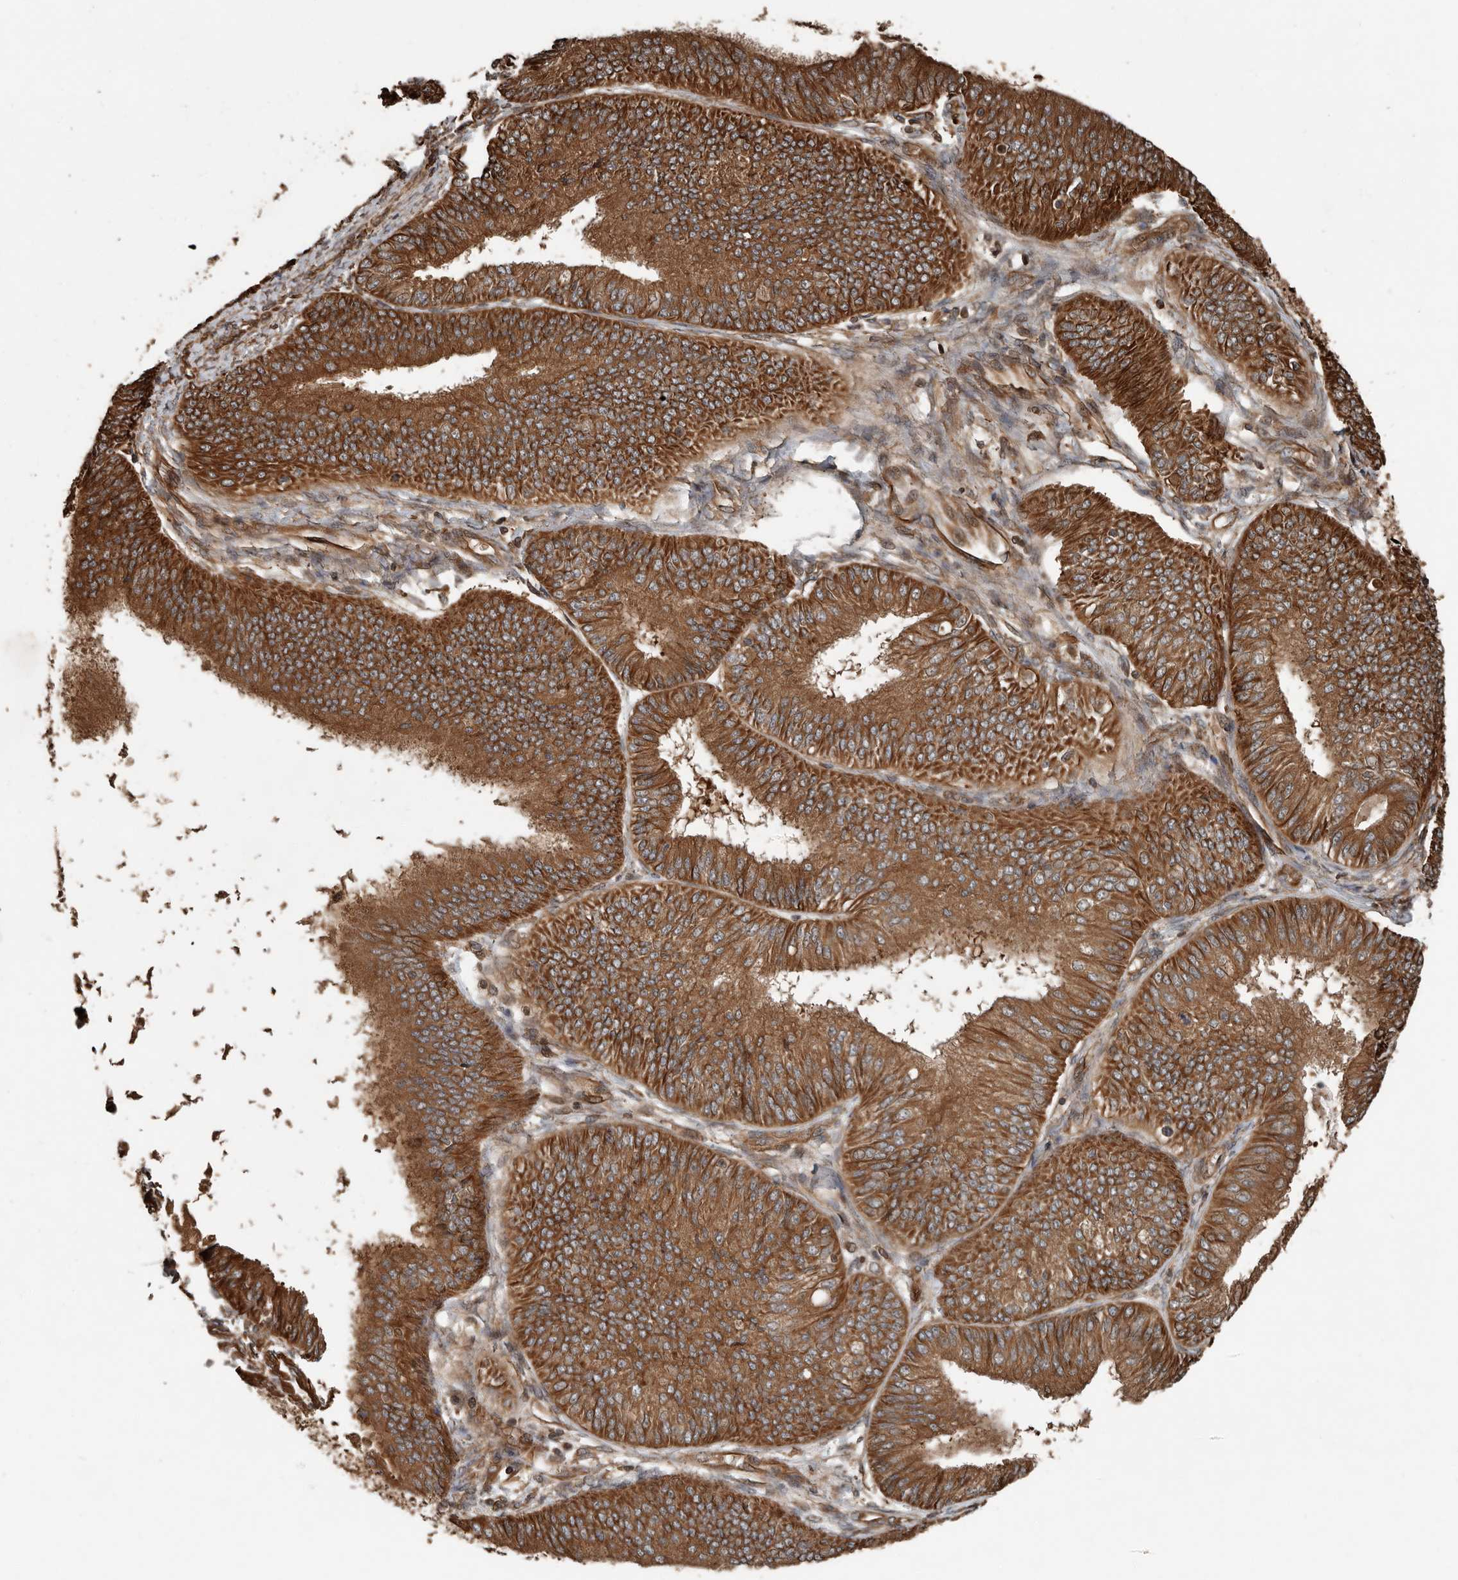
{"staining": {"intensity": "strong", "quantity": ">75%", "location": "cytoplasmic/membranous"}, "tissue": "endometrial cancer", "cell_type": "Tumor cells", "image_type": "cancer", "snomed": [{"axis": "morphology", "description": "Adenocarcinoma, NOS"}, {"axis": "topography", "description": "Endometrium"}], "caption": "Strong cytoplasmic/membranous positivity is present in about >75% of tumor cells in adenocarcinoma (endometrial).", "gene": "YOD1", "patient": {"sex": "female", "age": 58}}